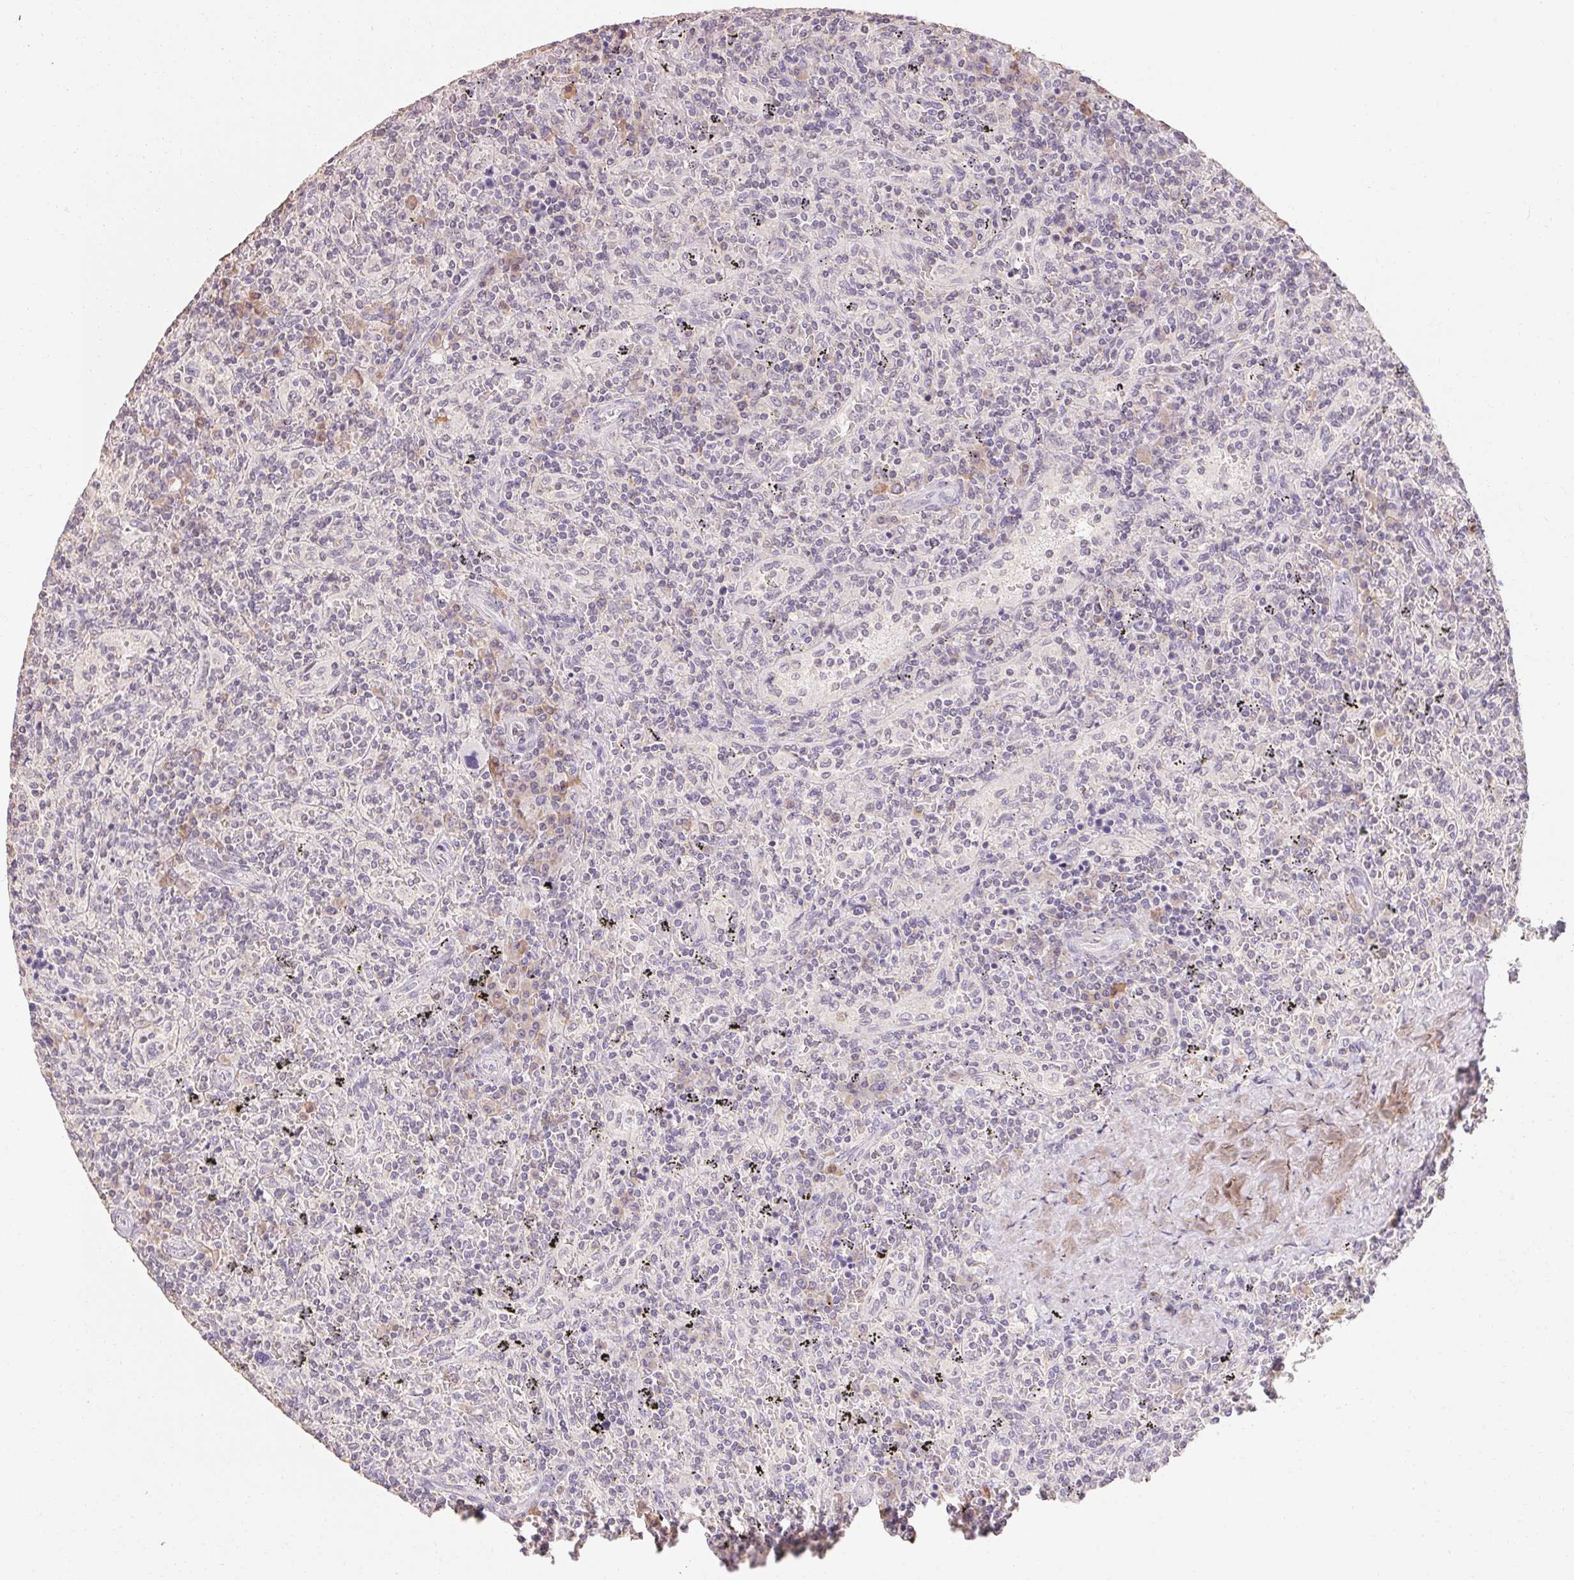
{"staining": {"intensity": "negative", "quantity": "none", "location": "none"}, "tissue": "lymphoma", "cell_type": "Tumor cells", "image_type": "cancer", "snomed": [{"axis": "morphology", "description": "Malignant lymphoma, non-Hodgkin's type, Low grade"}, {"axis": "topography", "description": "Spleen"}], "caption": "The image demonstrates no significant staining in tumor cells of low-grade malignant lymphoma, non-Hodgkin's type. (Stains: DAB IHC with hematoxylin counter stain, Microscopy: brightfield microscopy at high magnification).", "gene": "MAP7D2", "patient": {"sex": "male", "age": 62}}